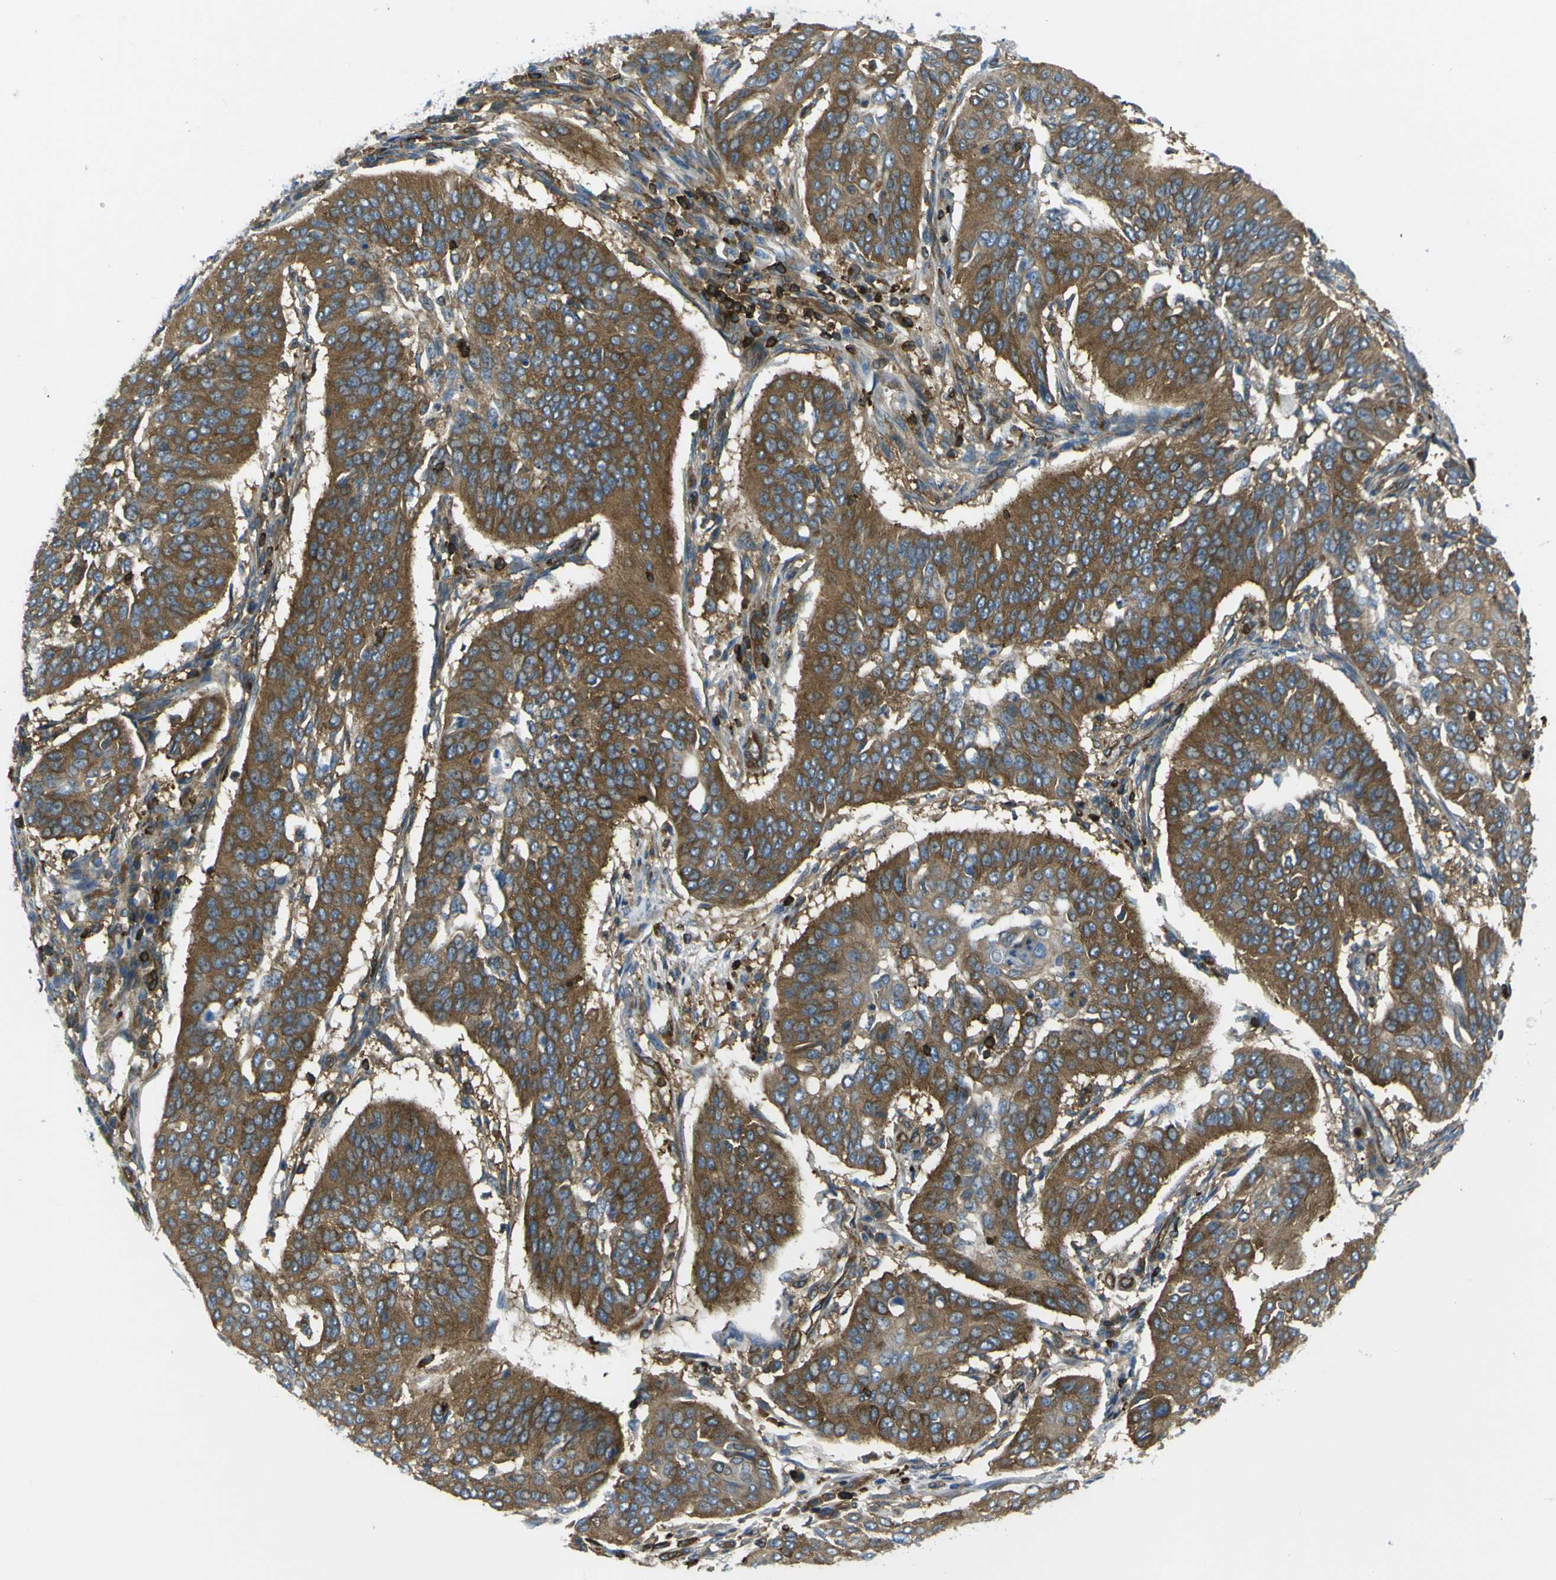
{"staining": {"intensity": "moderate", "quantity": ">75%", "location": "cytoplasmic/membranous"}, "tissue": "cervical cancer", "cell_type": "Tumor cells", "image_type": "cancer", "snomed": [{"axis": "morphology", "description": "Normal tissue, NOS"}, {"axis": "morphology", "description": "Squamous cell carcinoma, NOS"}, {"axis": "topography", "description": "Cervix"}], "caption": "This image exhibits immunohistochemistry (IHC) staining of squamous cell carcinoma (cervical), with medium moderate cytoplasmic/membranous positivity in approximately >75% of tumor cells.", "gene": "ARHGEF1", "patient": {"sex": "female", "age": 39}}